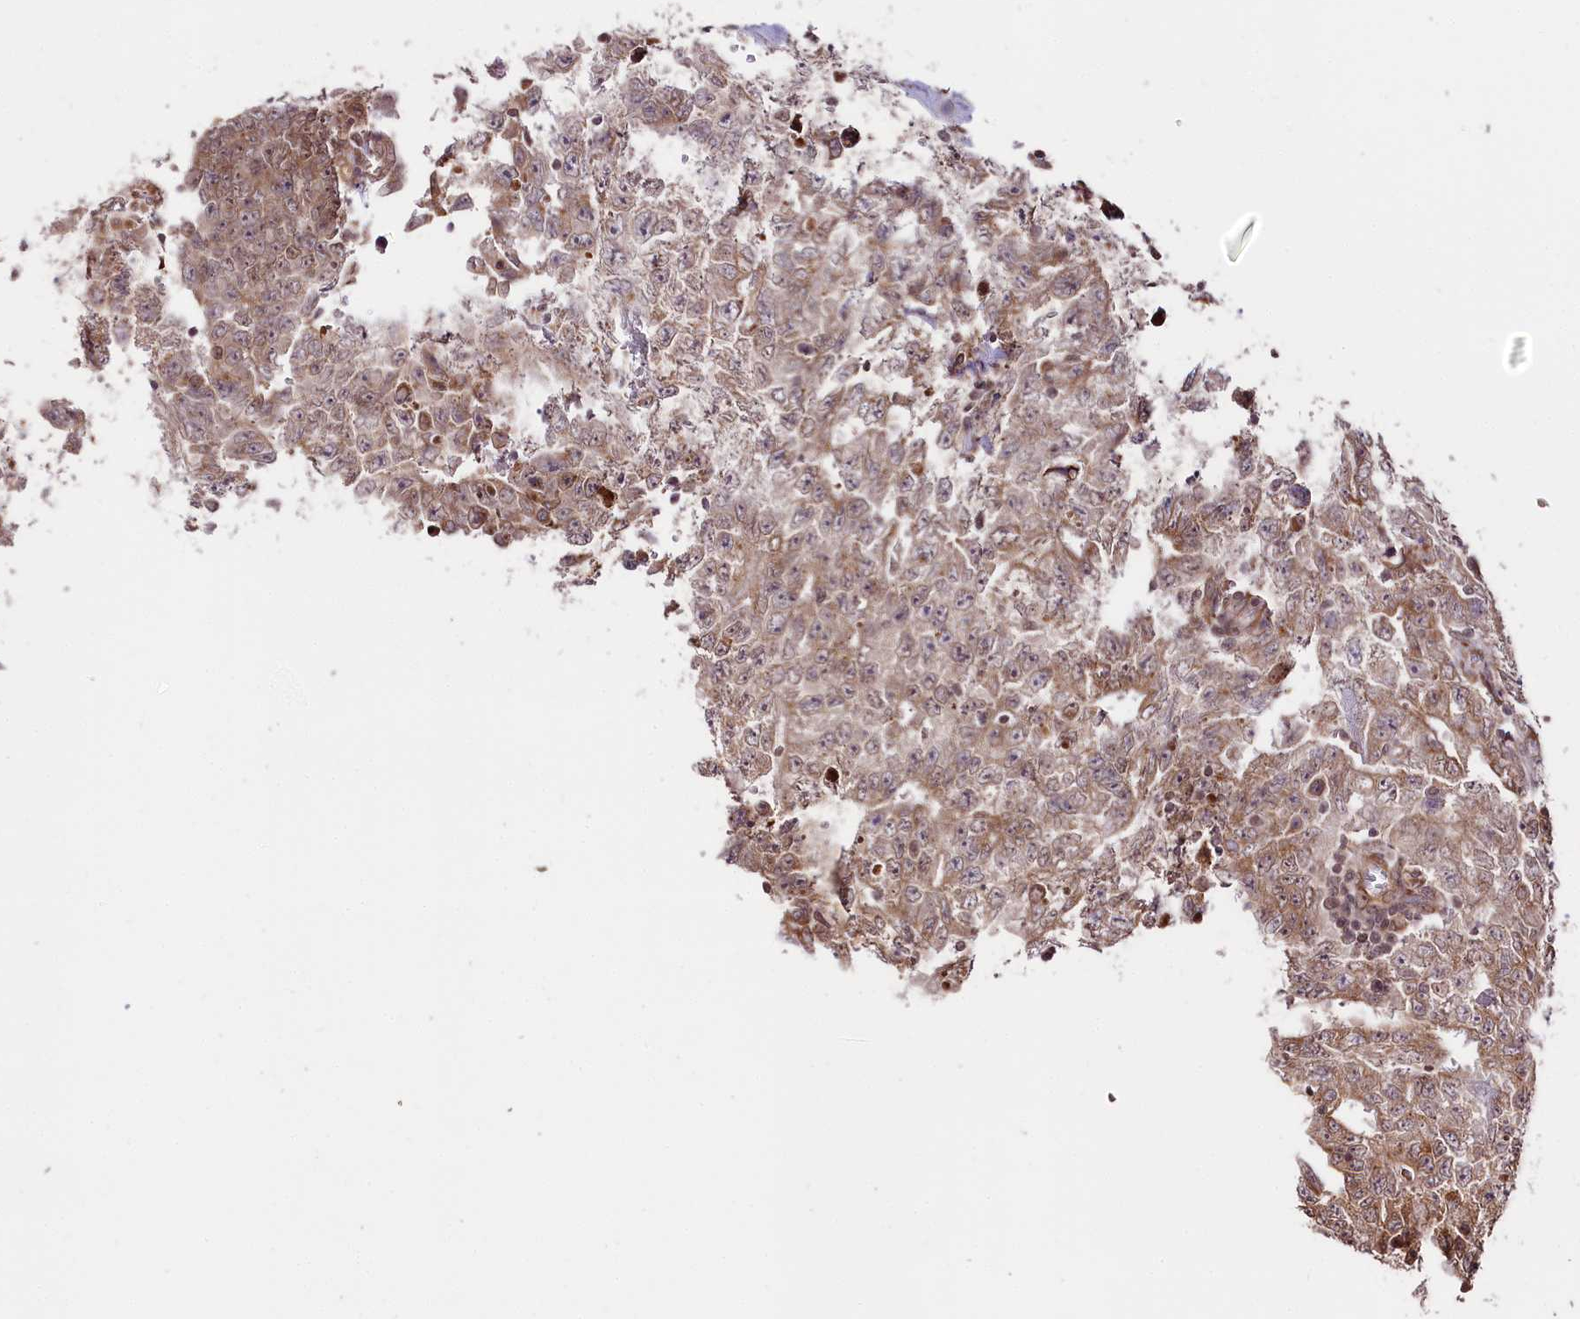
{"staining": {"intensity": "moderate", "quantity": ">75%", "location": "cytoplasmic/membranous"}, "tissue": "testis cancer", "cell_type": "Tumor cells", "image_type": "cancer", "snomed": [{"axis": "morphology", "description": "Carcinoma, Embryonal, NOS"}, {"axis": "topography", "description": "Testis"}], "caption": "A high-resolution micrograph shows immunohistochemistry (IHC) staining of testis embryonal carcinoma, which demonstrates moderate cytoplasmic/membranous staining in approximately >75% of tumor cells. Nuclei are stained in blue.", "gene": "ENSG00000144785", "patient": {"sex": "male", "age": 26}}